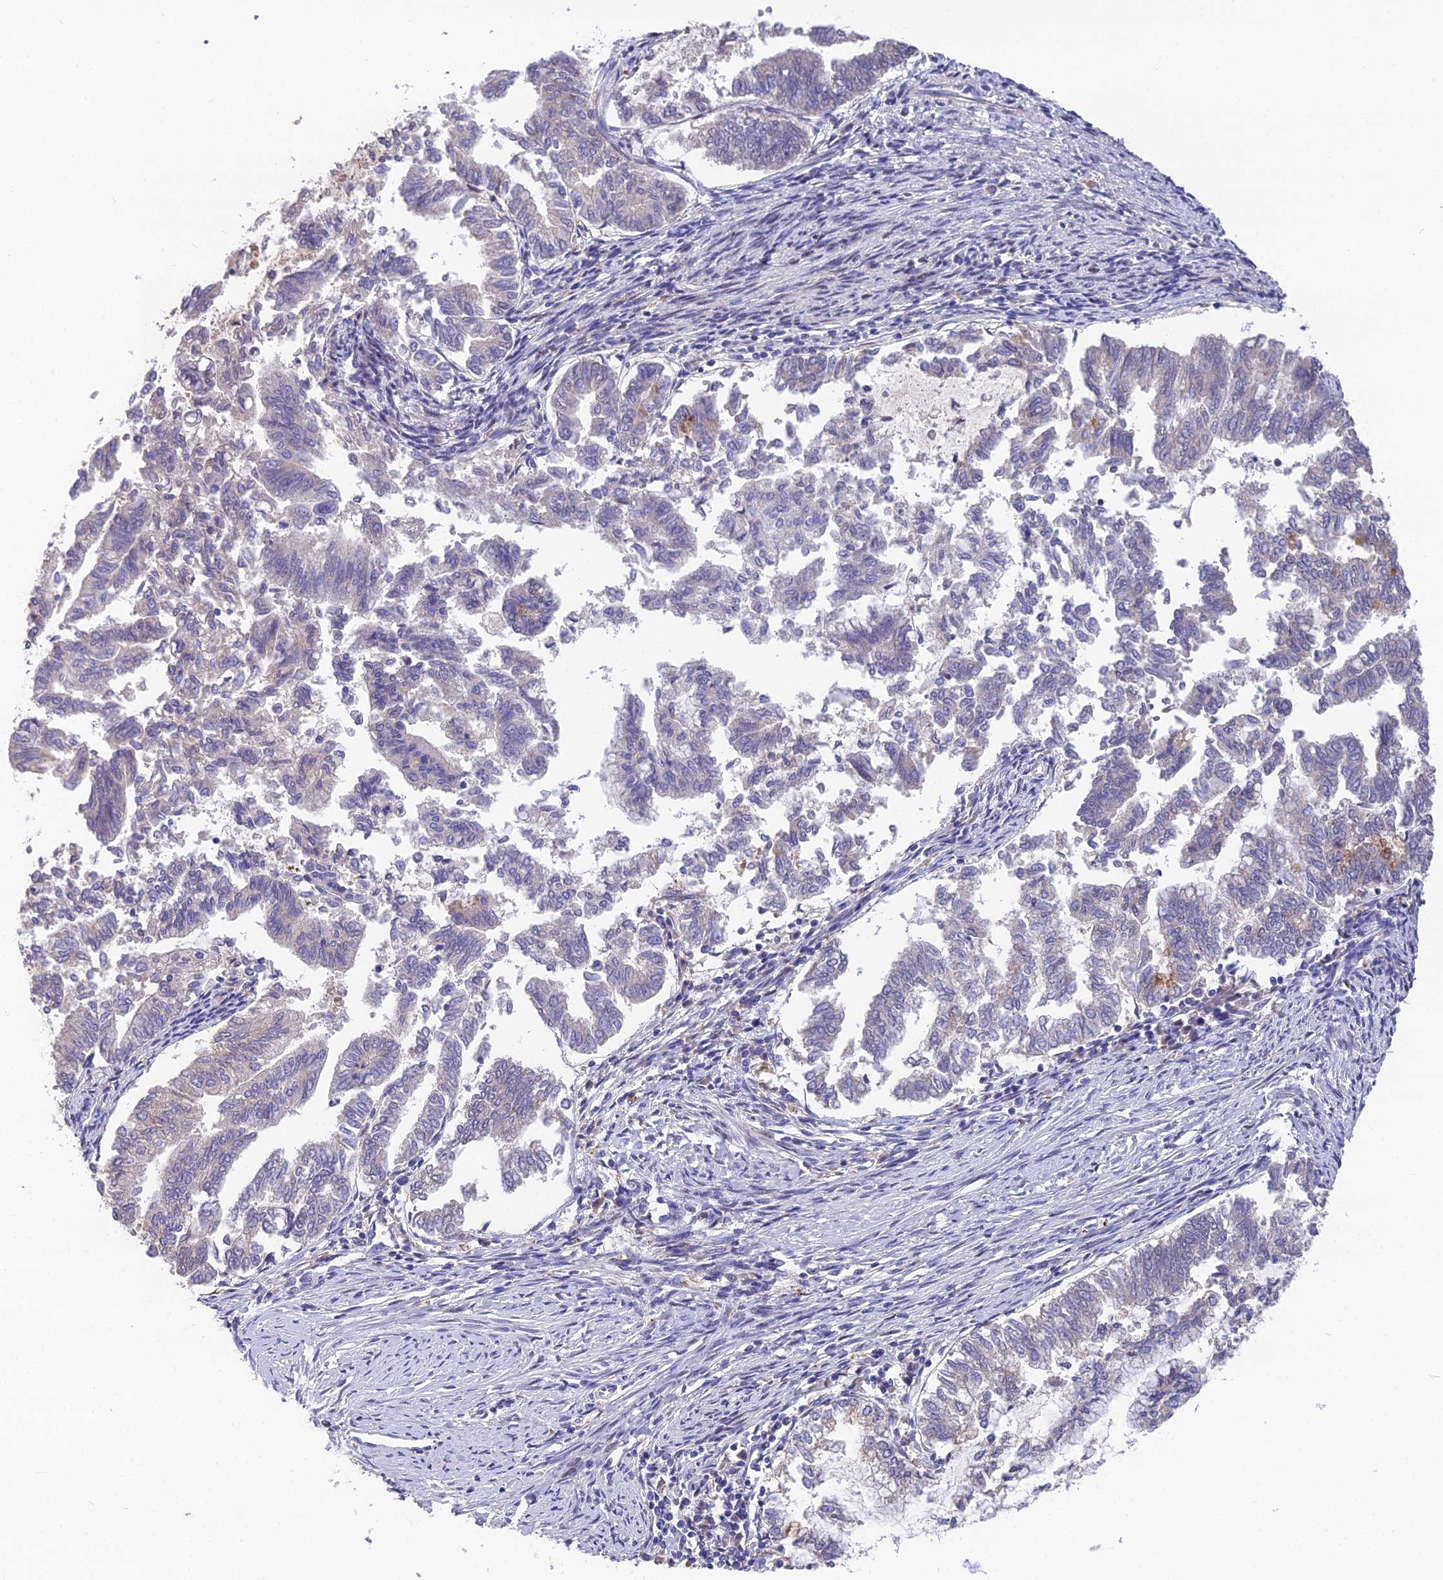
{"staining": {"intensity": "negative", "quantity": "none", "location": "none"}, "tissue": "endometrial cancer", "cell_type": "Tumor cells", "image_type": "cancer", "snomed": [{"axis": "morphology", "description": "Adenocarcinoma, NOS"}, {"axis": "topography", "description": "Endometrium"}], "caption": "Immunohistochemistry (IHC) photomicrograph of neoplastic tissue: human adenocarcinoma (endometrial) stained with DAB displays no significant protein positivity in tumor cells.", "gene": "PUS10", "patient": {"sex": "female", "age": 79}}